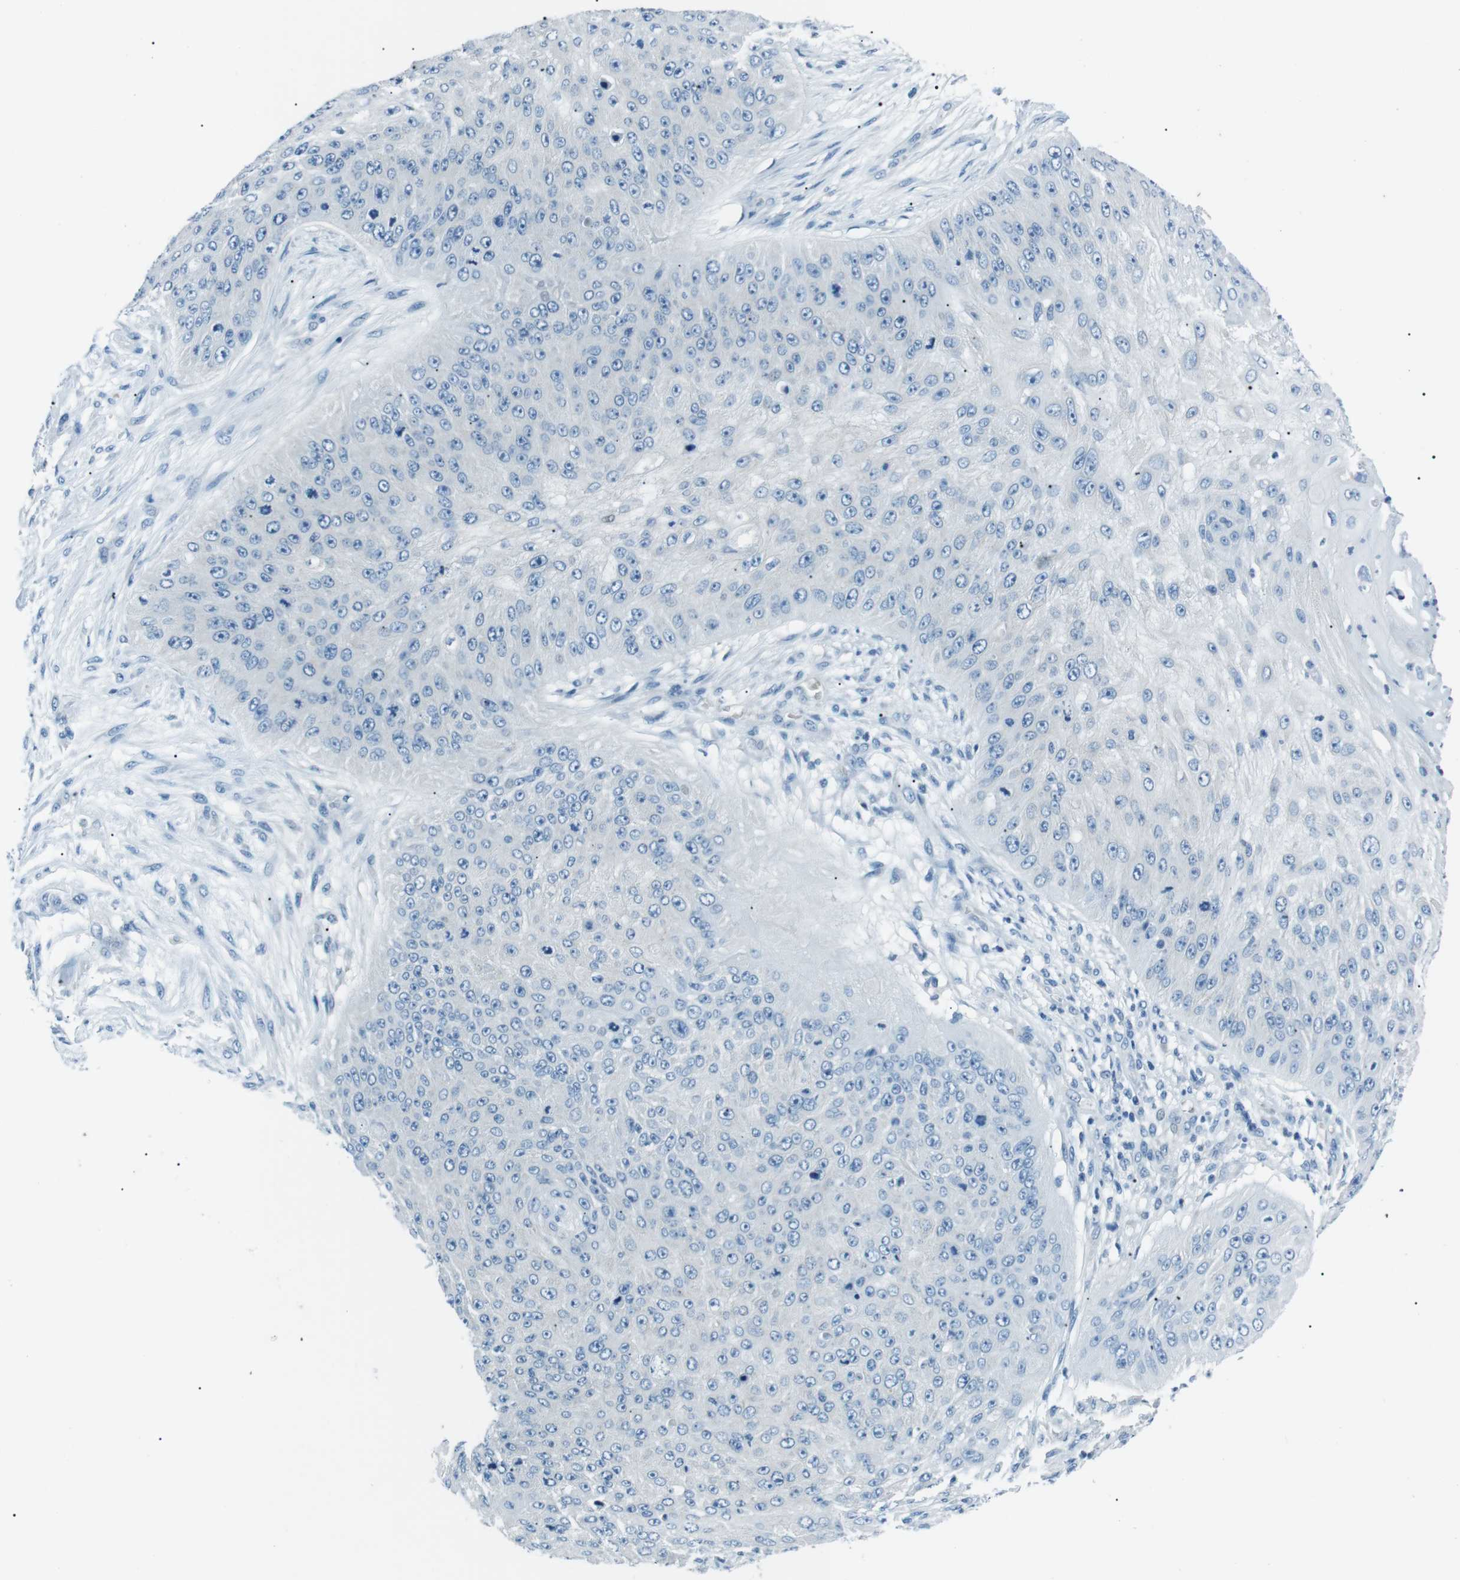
{"staining": {"intensity": "negative", "quantity": "none", "location": "none"}, "tissue": "skin cancer", "cell_type": "Tumor cells", "image_type": "cancer", "snomed": [{"axis": "morphology", "description": "Squamous cell carcinoma, NOS"}, {"axis": "topography", "description": "Skin"}], "caption": "A photomicrograph of human squamous cell carcinoma (skin) is negative for staining in tumor cells.", "gene": "ST6GAL1", "patient": {"sex": "female", "age": 80}}